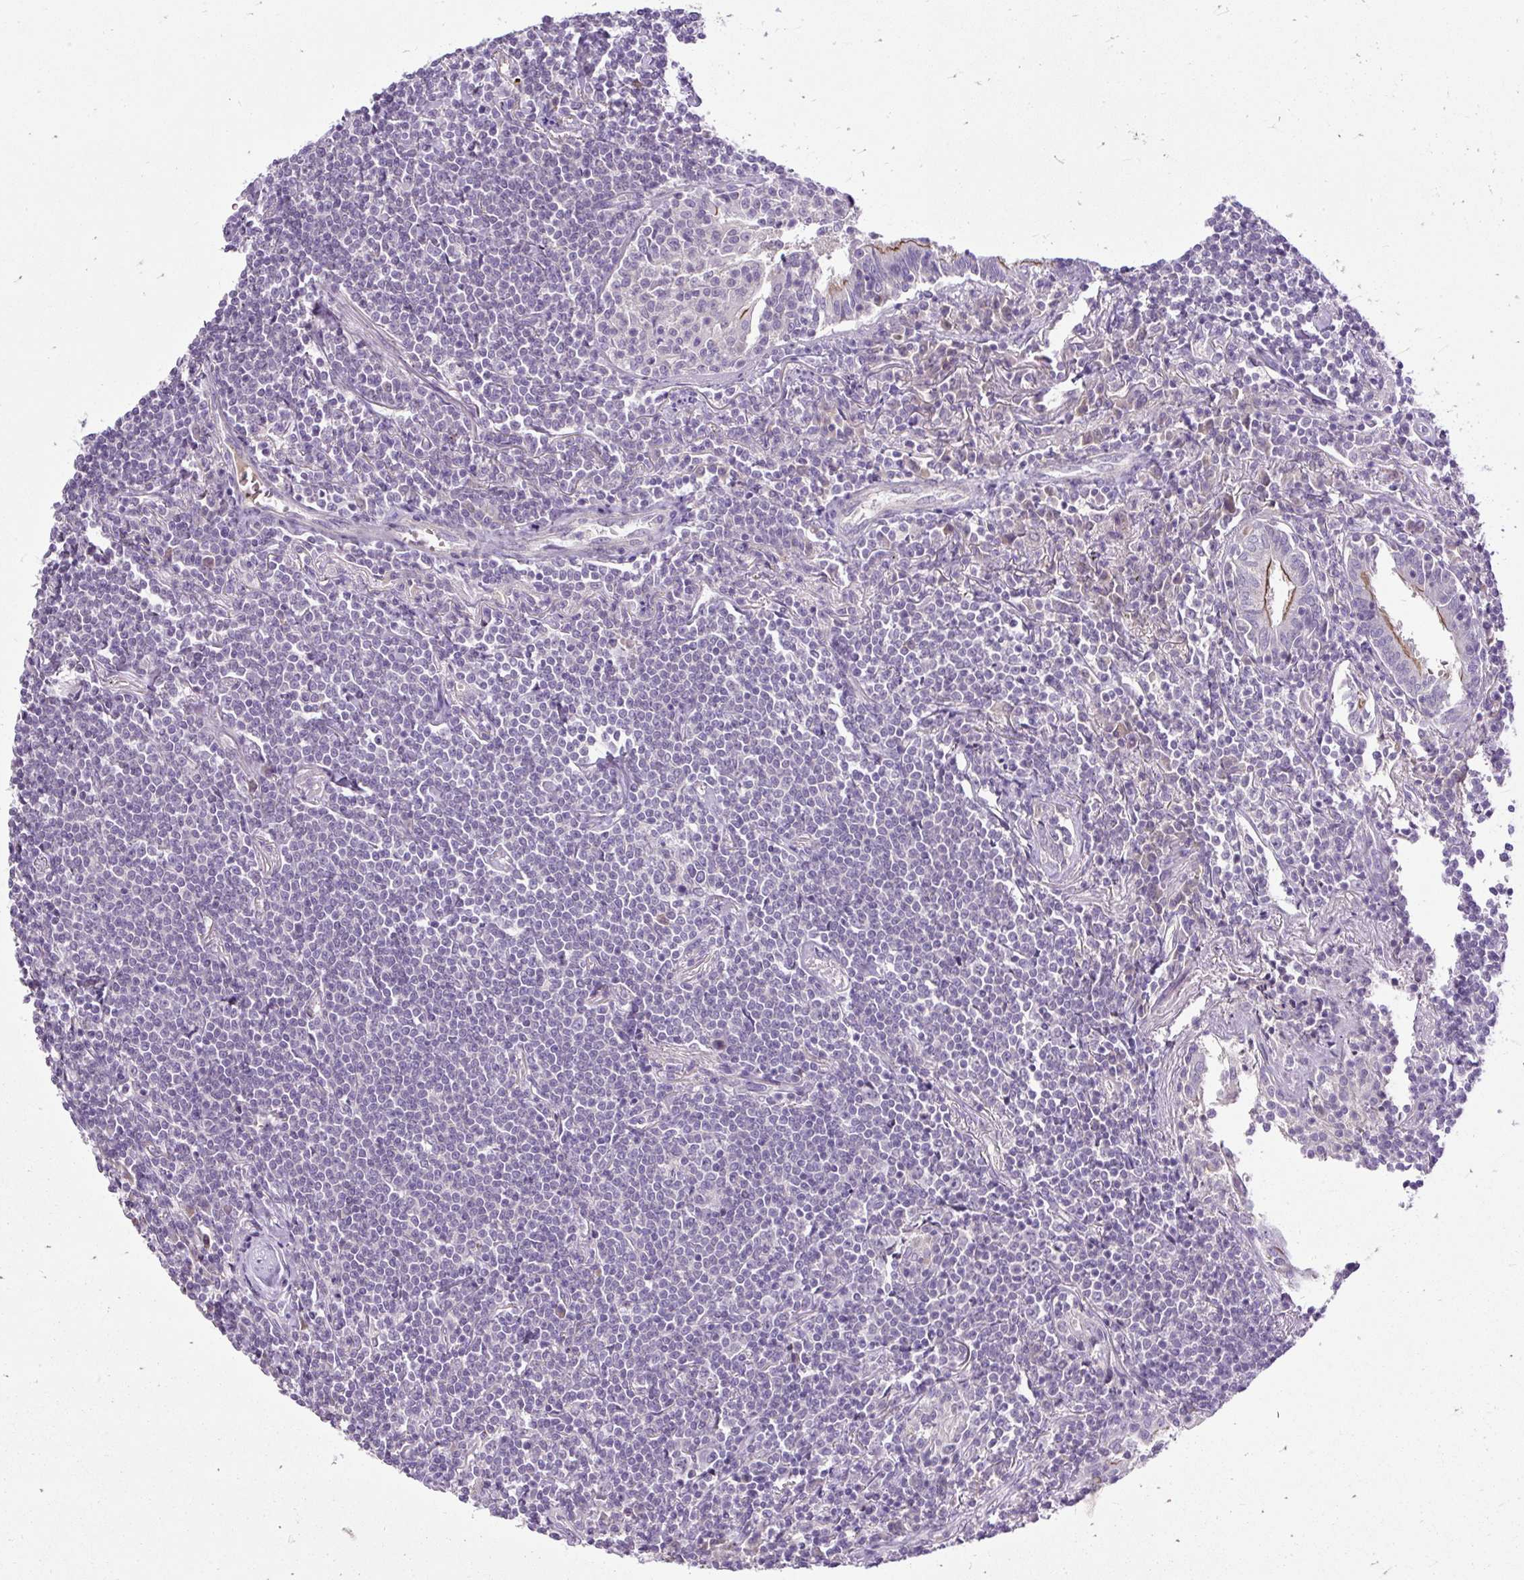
{"staining": {"intensity": "negative", "quantity": "none", "location": "none"}, "tissue": "lymphoma", "cell_type": "Tumor cells", "image_type": "cancer", "snomed": [{"axis": "morphology", "description": "Malignant lymphoma, non-Hodgkin's type, Low grade"}, {"axis": "topography", "description": "Lung"}], "caption": "Protein analysis of lymphoma demonstrates no significant staining in tumor cells. Nuclei are stained in blue.", "gene": "KRTAP20-3", "patient": {"sex": "female", "age": 71}}